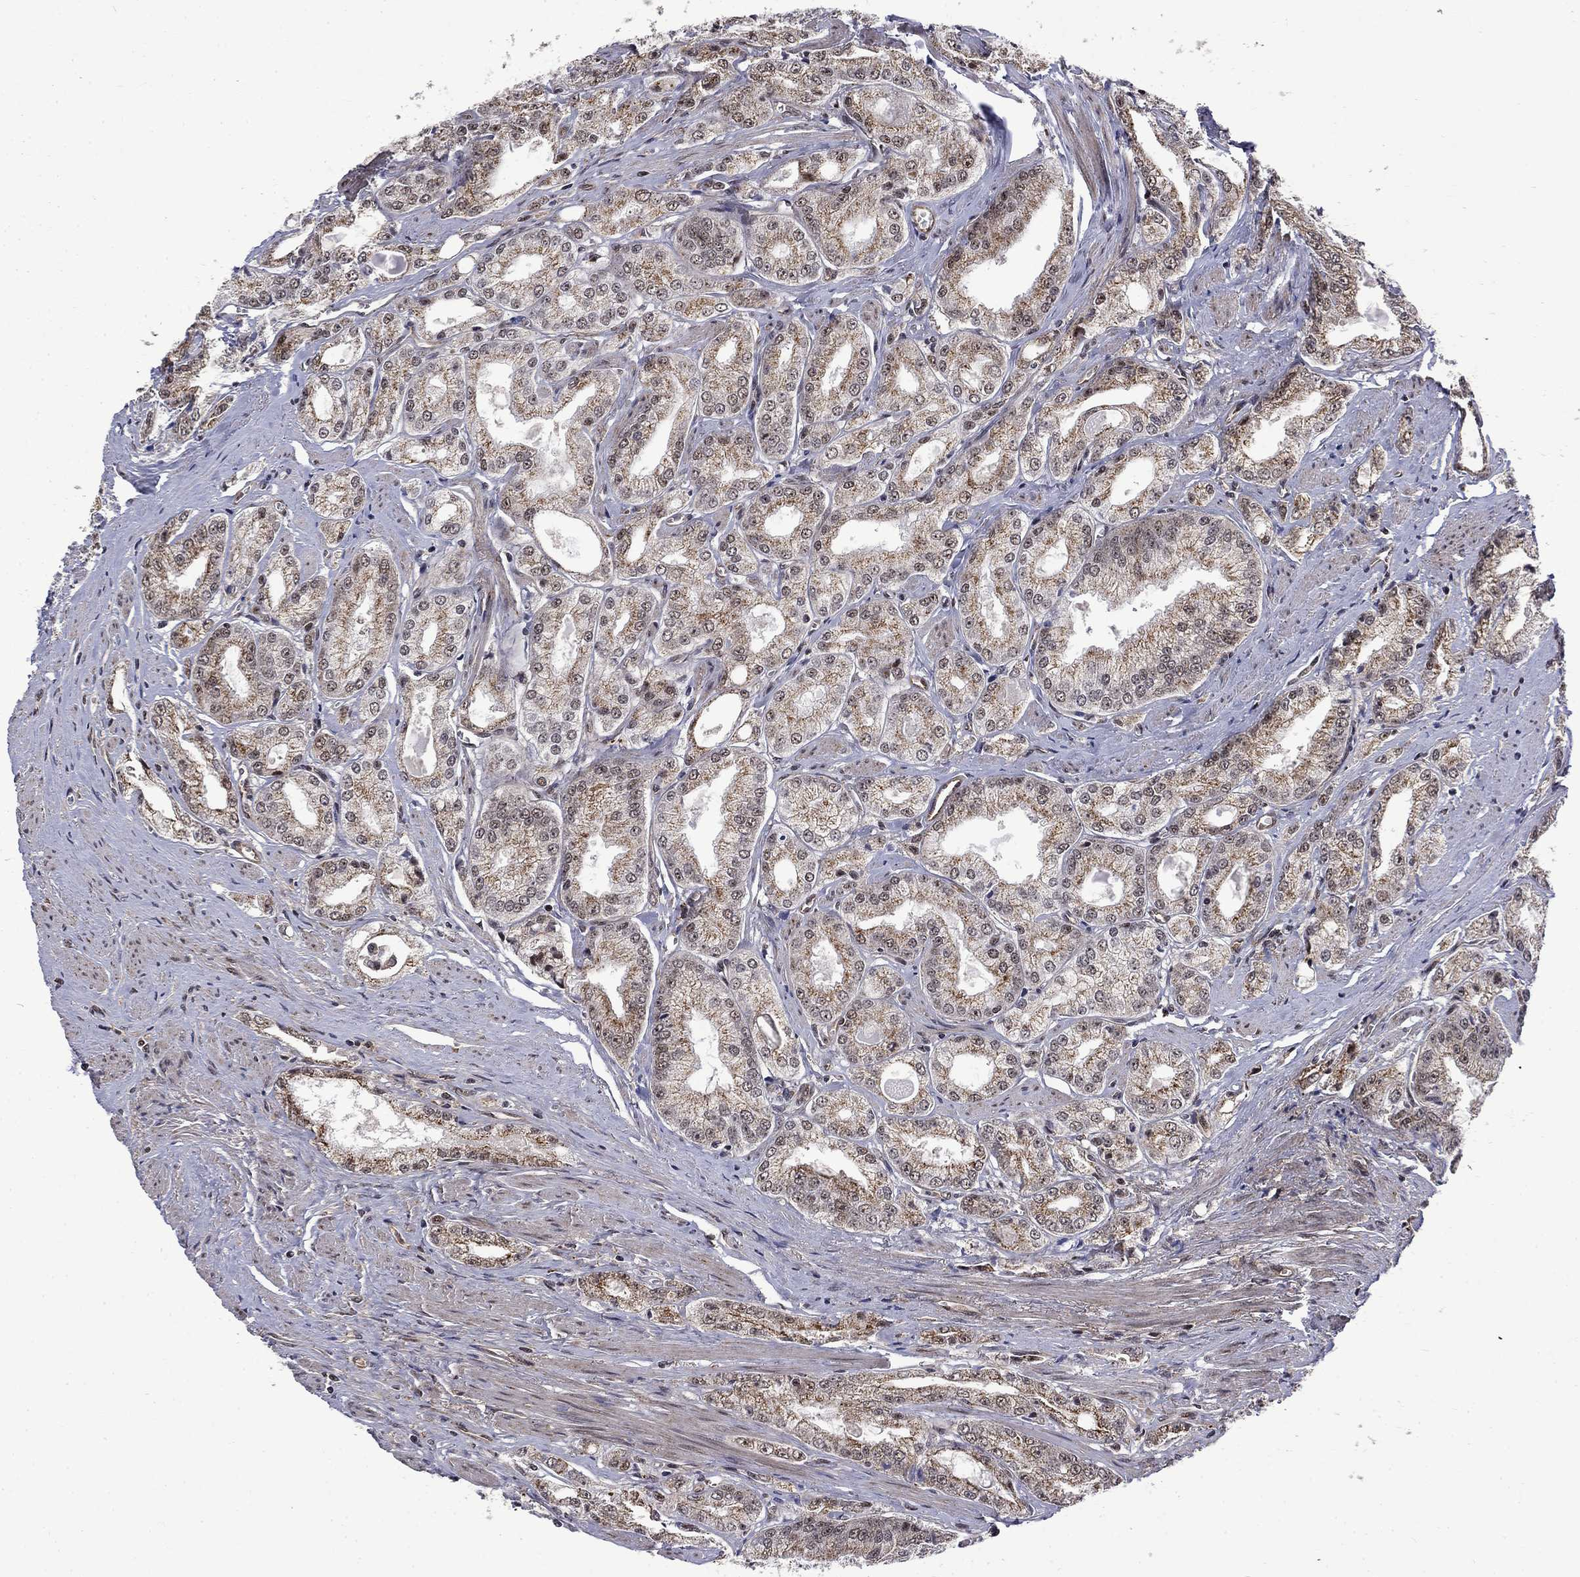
{"staining": {"intensity": "moderate", "quantity": "25%-75%", "location": "cytoplasmic/membranous"}, "tissue": "prostate cancer", "cell_type": "Tumor cells", "image_type": "cancer", "snomed": [{"axis": "morphology", "description": "Adenocarcinoma, NOS"}, {"axis": "morphology", "description": "Adenocarcinoma, High grade"}, {"axis": "topography", "description": "Prostate"}], "caption": "Moderate cytoplasmic/membranous protein staining is appreciated in about 25%-75% of tumor cells in prostate cancer (adenocarcinoma).", "gene": "KPNA3", "patient": {"sex": "male", "age": 70}}